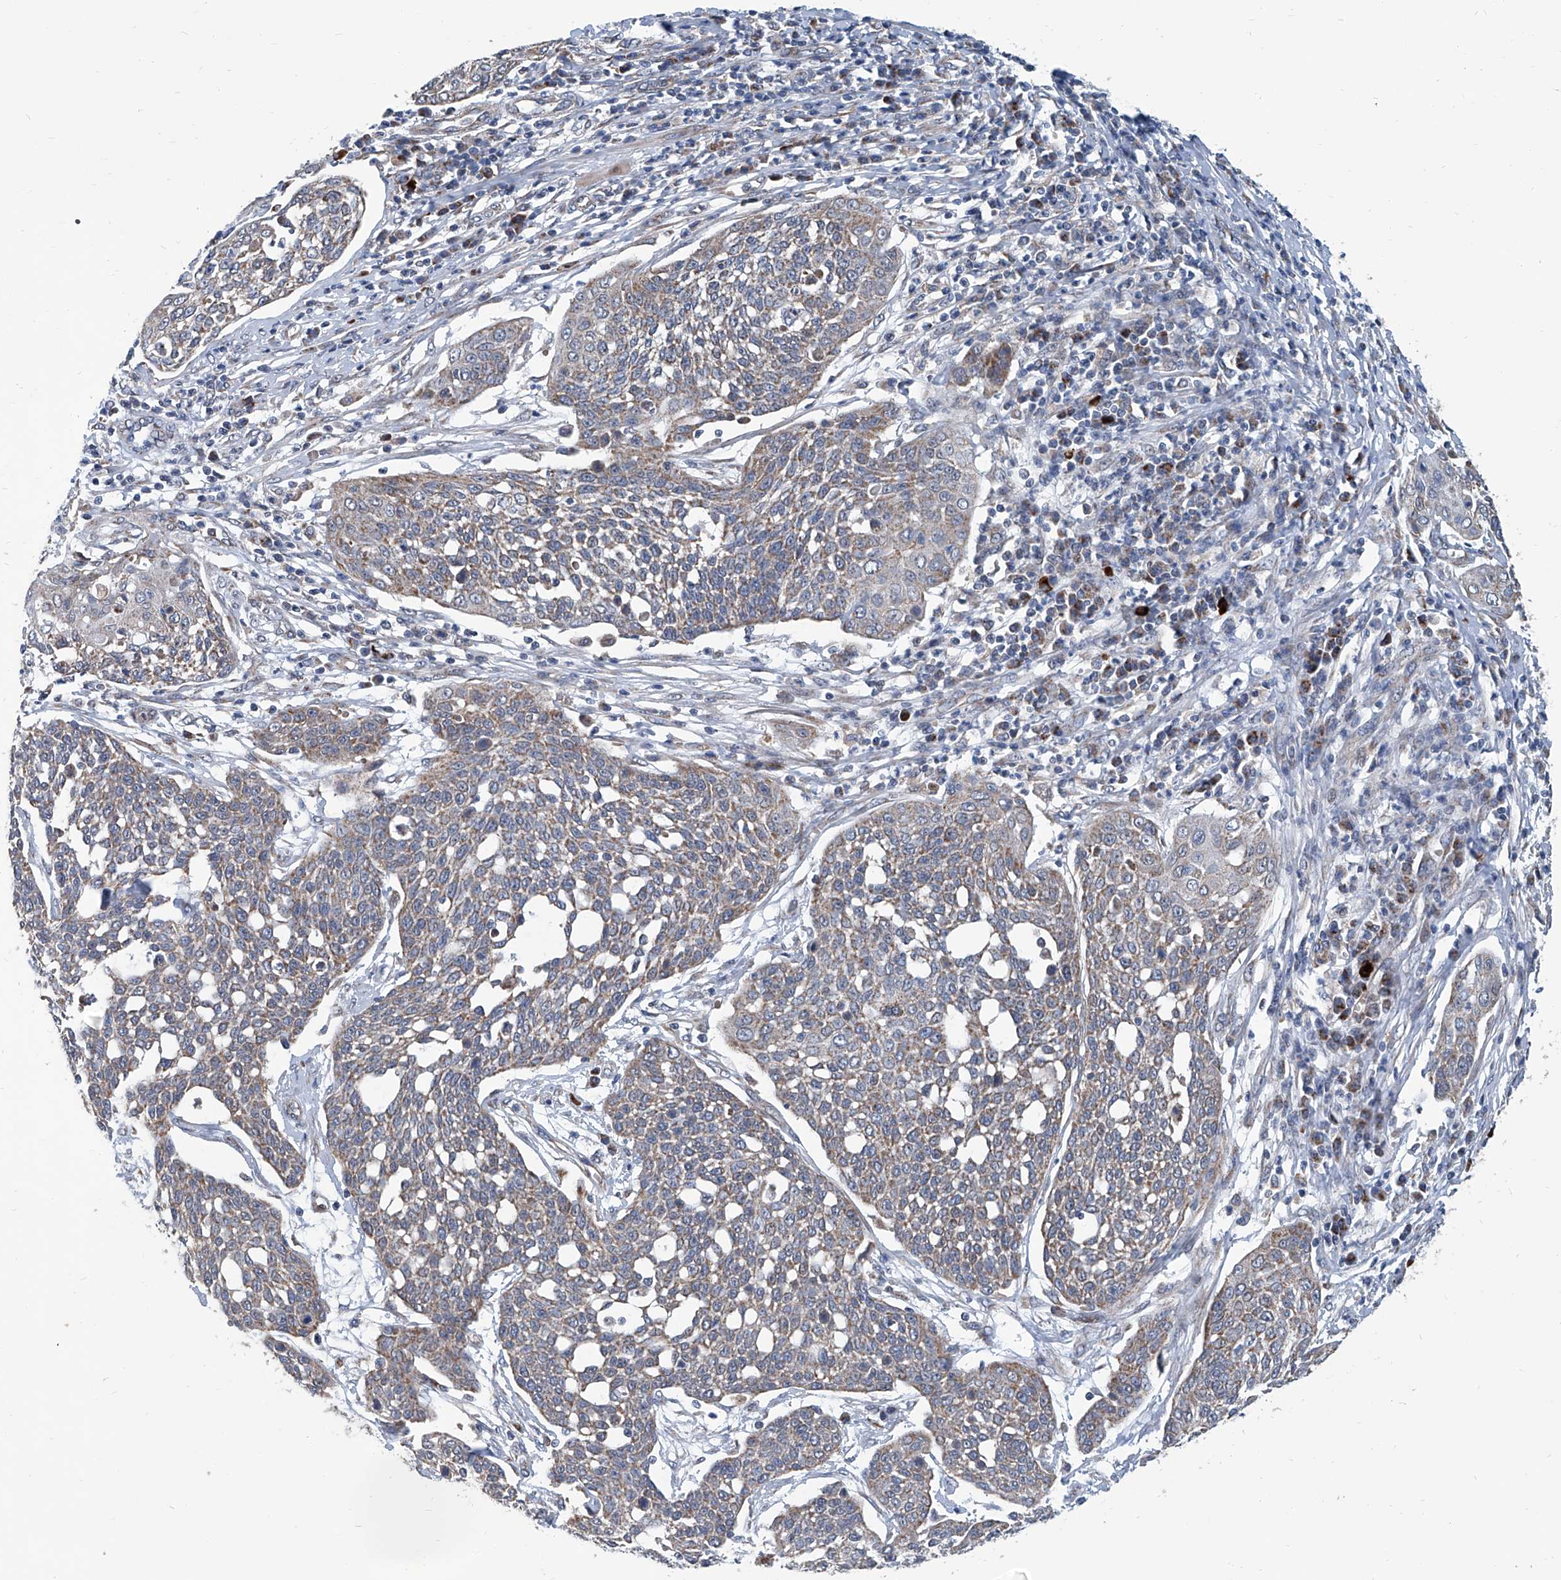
{"staining": {"intensity": "weak", "quantity": ">75%", "location": "cytoplasmic/membranous"}, "tissue": "cervical cancer", "cell_type": "Tumor cells", "image_type": "cancer", "snomed": [{"axis": "morphology", "description": "Squamous cell carcinoma, NOS"}, {"axis": "topography", "description": "Cervix"}], "caption": "High-magnification brightfield microscopy of cervical cancer stained with DAB (brown) and counterstained with hematoxylin (blue). tumor cells exhibit weak cytoplasmic/membranous expression is identified in approximately>75% of cells.", "gene": "USP48", "patient": {"sex": "female", "age": 34}}